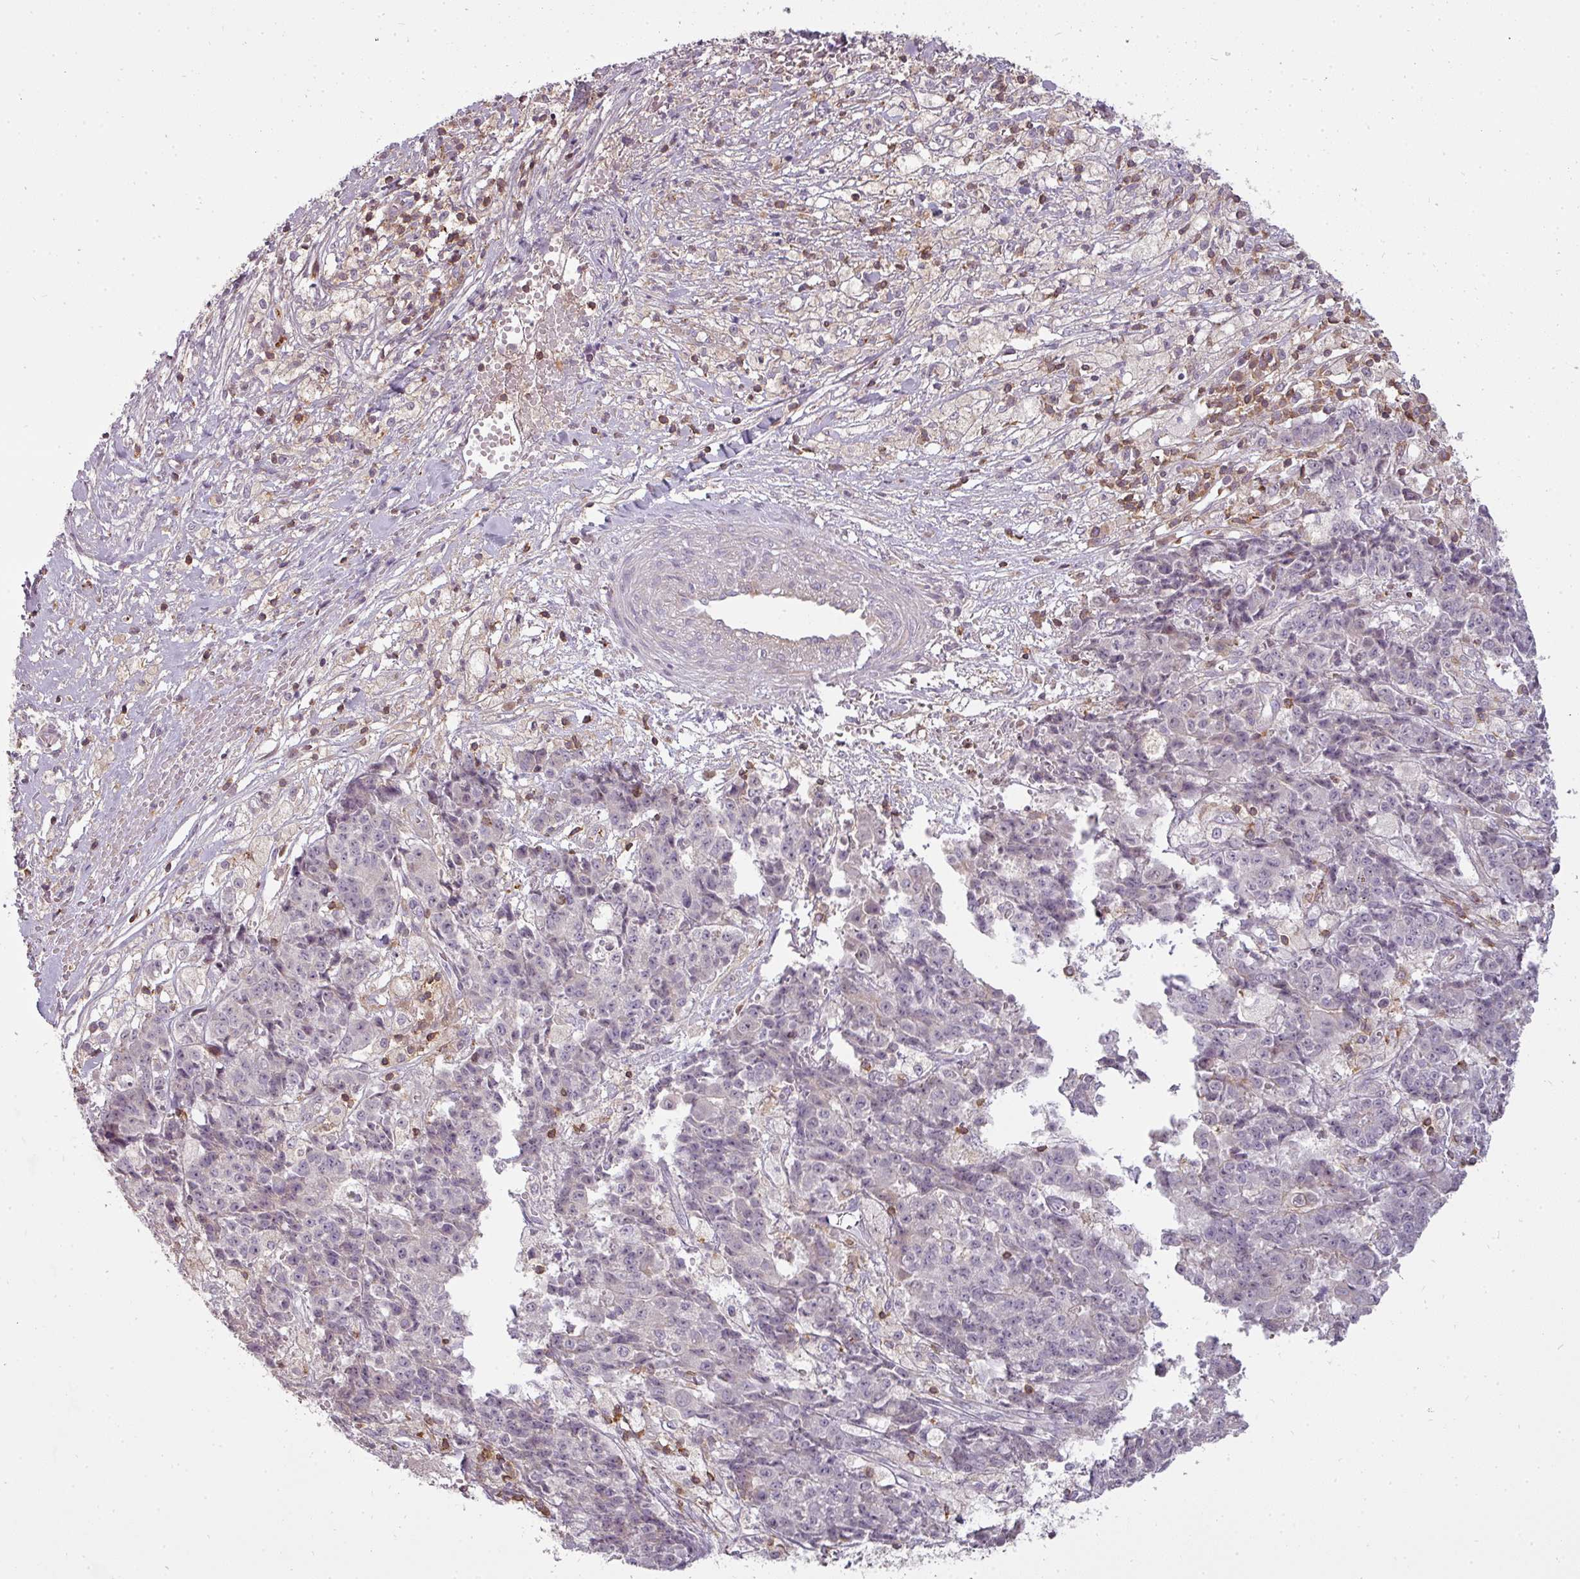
{"staining": {"intensity": "negative", "quantity": "none", "location": "none"}, "tissue": "ovarian cancer", "cell_type": "Tumor cells", "image_type": "cancer", "snomed": [{"axis": "morphology", "description": "Carcinoma, endometroid"}, {"axis": "topography", "description": "Ovary"}], "caption": "Immunohistochemistry photomicrograph of endometroid carcinoma (ovarian) stained for a protein (brown), which exhibits no positivity in tumor cells.", "gene": "STK4", "patient": {"sex": "female", "age": 42}}